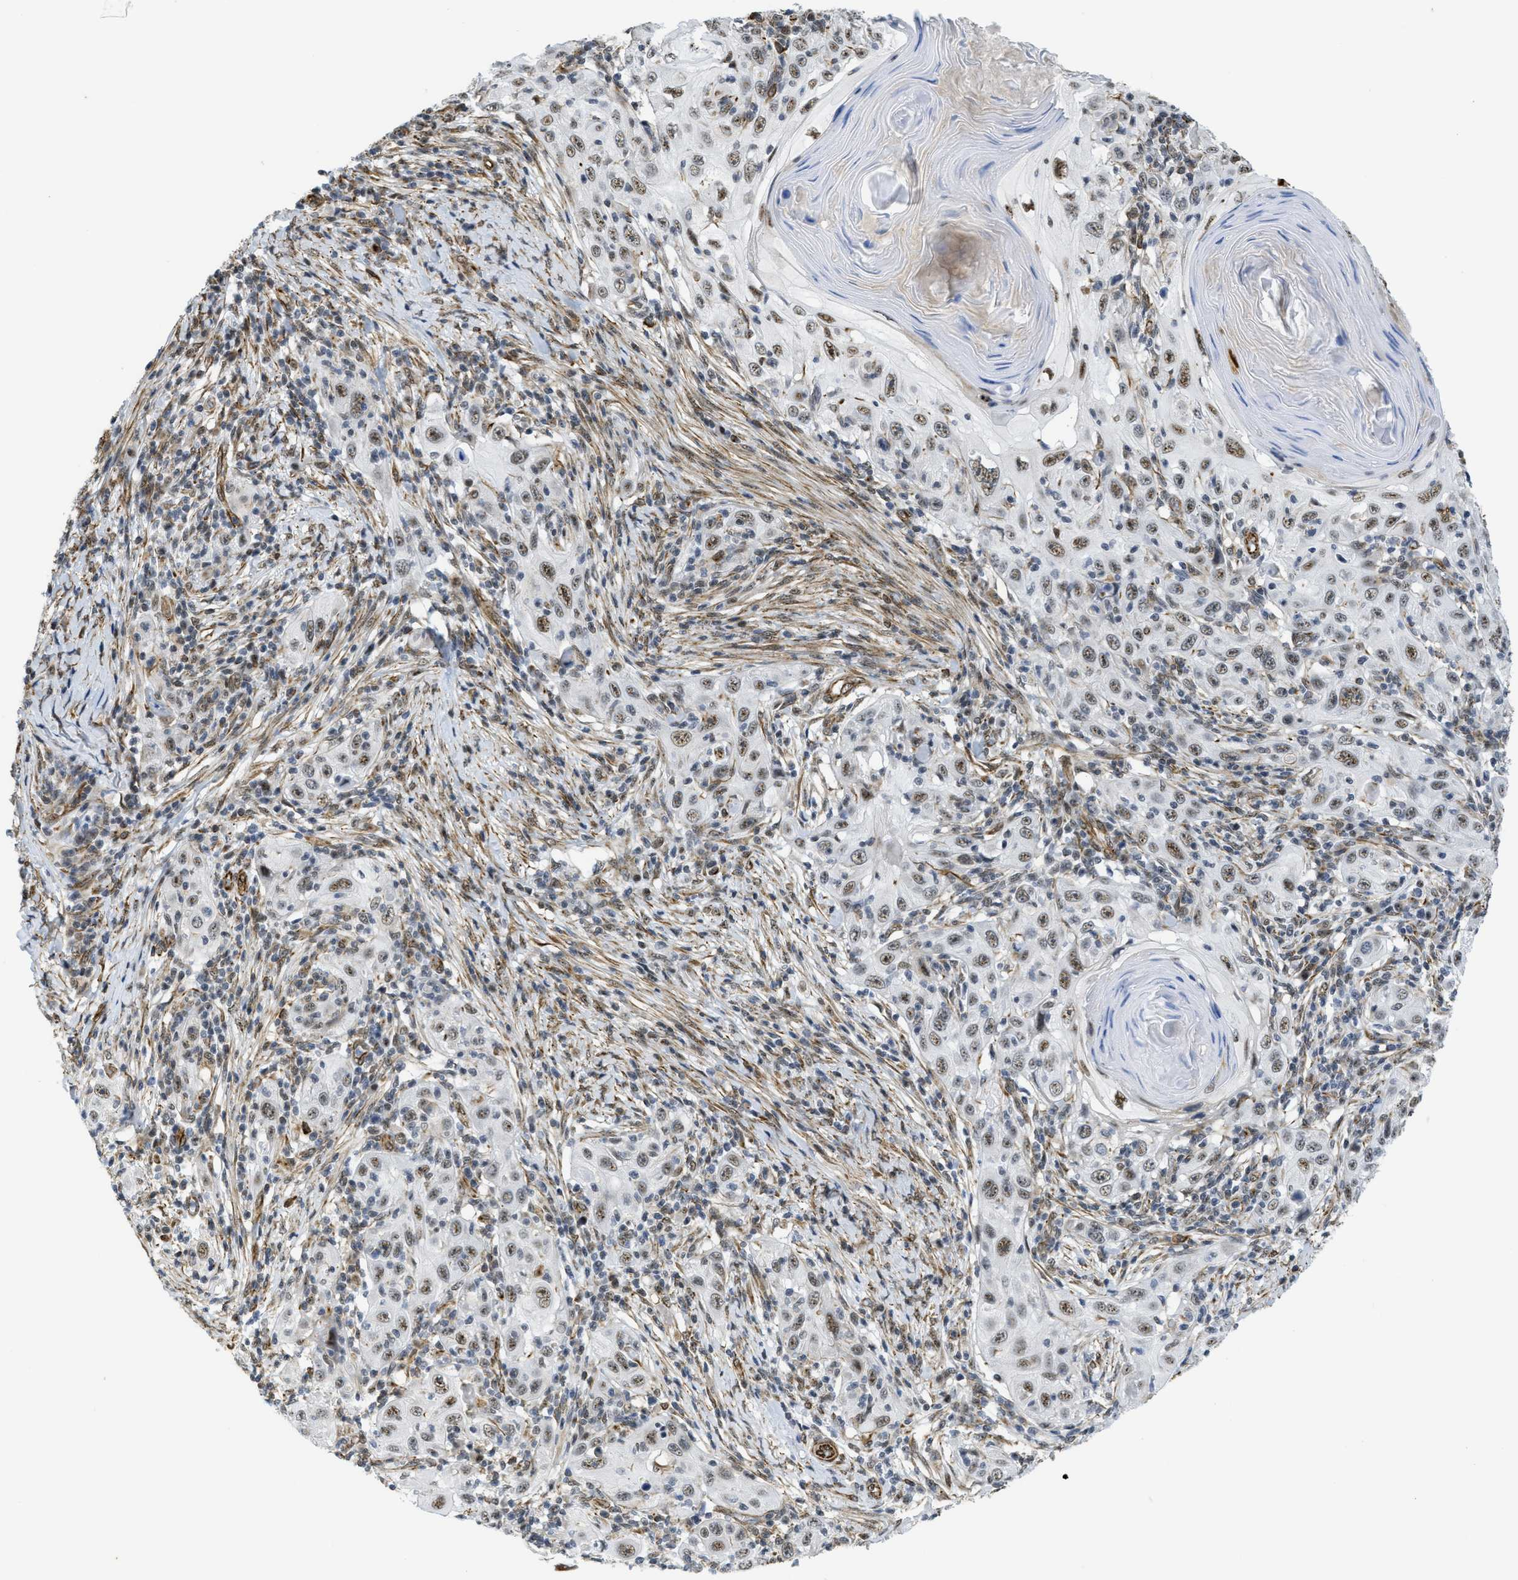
{"staining": {"intensity": "moderate", "quantity": ">75%", "location": "nuclear"}, "tissue": "skin cancer", "cell_type": "Tumor cells", "image_type": "cancer", "snomed": [{"axis": "morphology", "description": "Squamous cell carcinoma, NOS"}, {"axis": "topography", "description": "Skin"}], "caption": "A brown stain shows moderate nuclear positivity of a protein in human skin squamous cell carcinoma tumor cells.", "gene": "LRRC8B", "patient": {"sex": "female", "age": 88}}